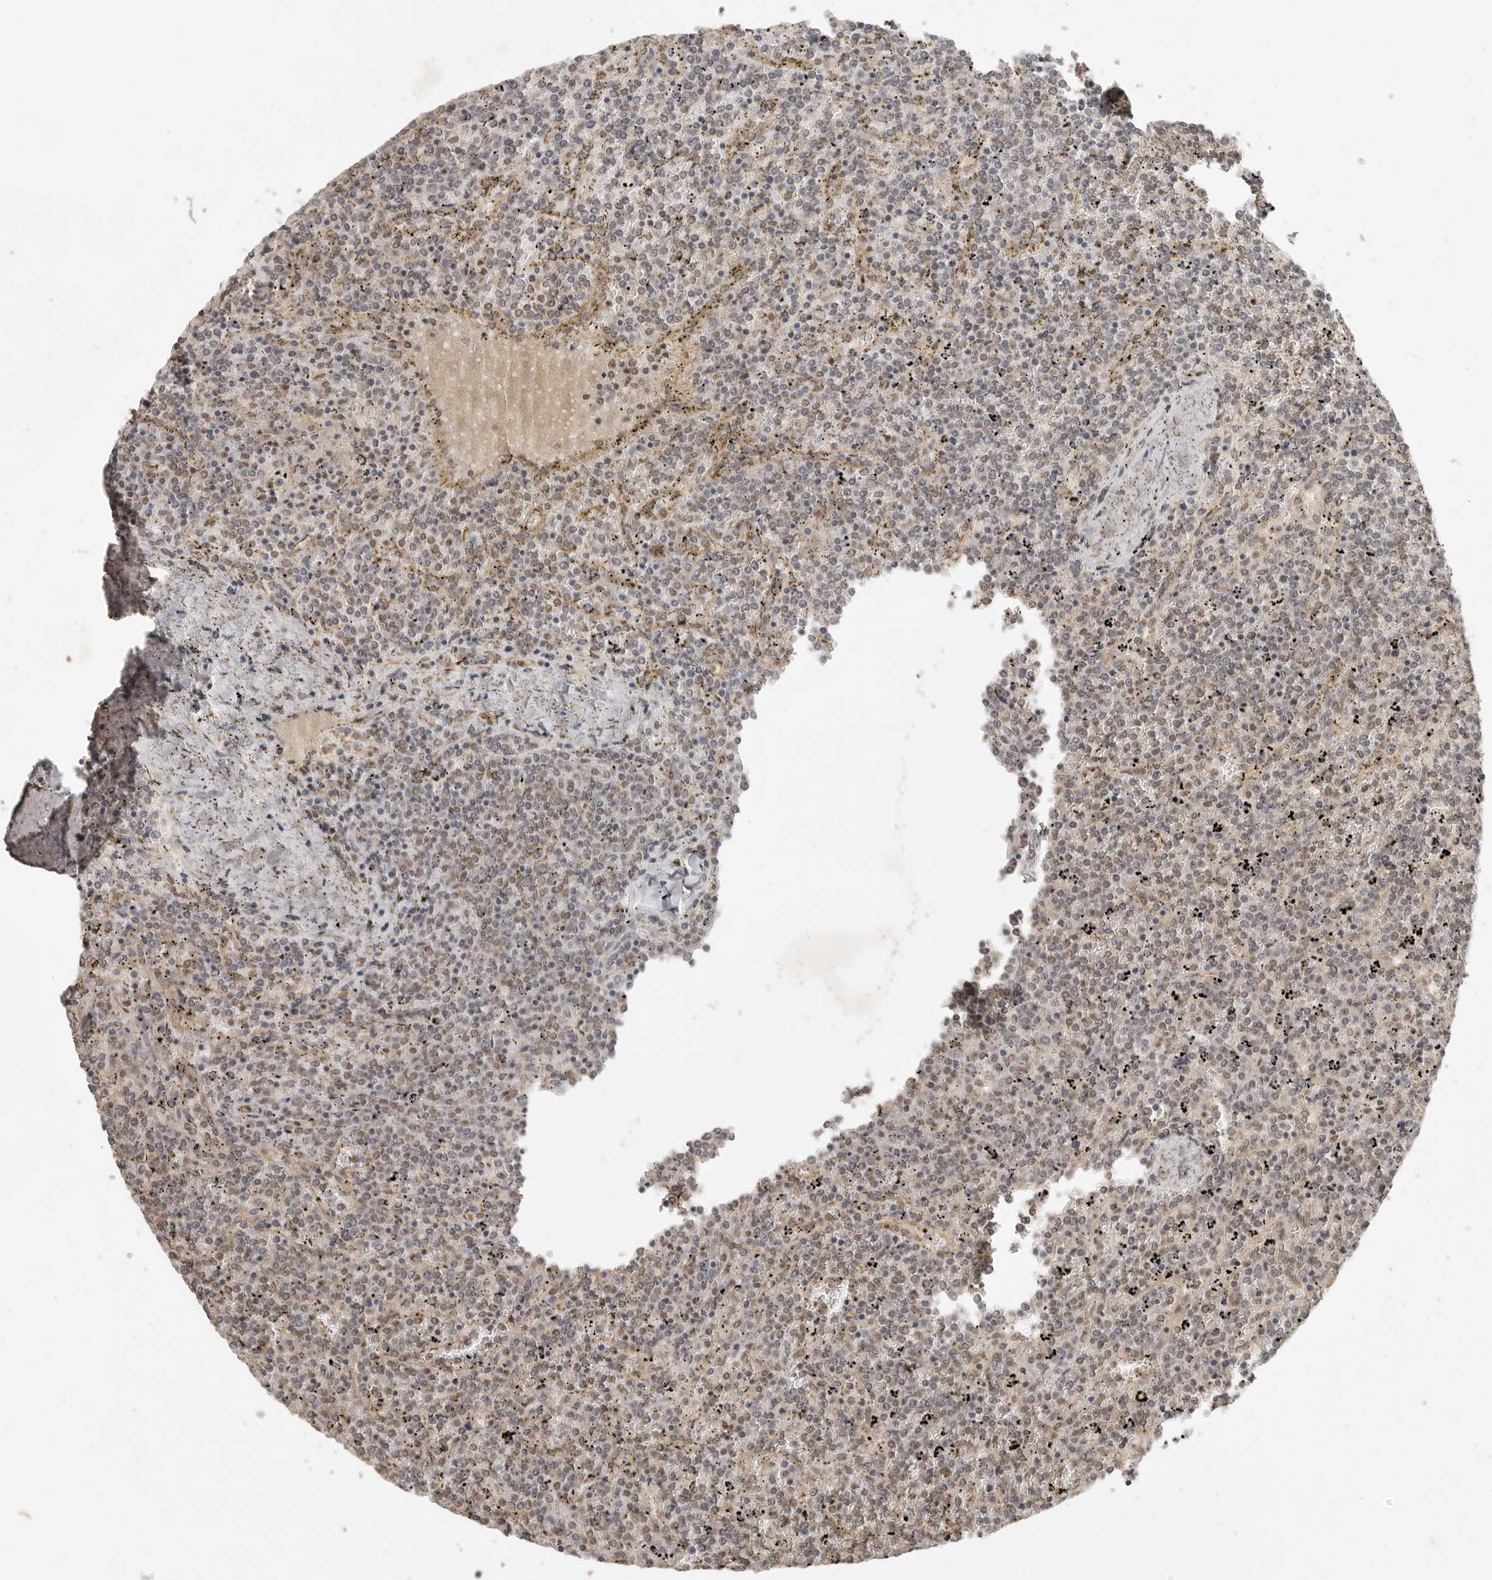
{"staining": {"intensity": "negative", "quantity": "none", "location": "none"}, "tissue": "lymphoma", "cell_type": "Tumor cells", "image_type": "cancer", "snomed": [{"axis": "morphology", "description": "Malignant lymphoma, non-Hodgkin's type, Low grade"}, {"axis": "topography", "description": "Spleen"}], "caption": "Tumor cells are negative for protein expression in human lymphoma.", "gene": "POMP", "patient": {"sex": "female", "age": 19}}